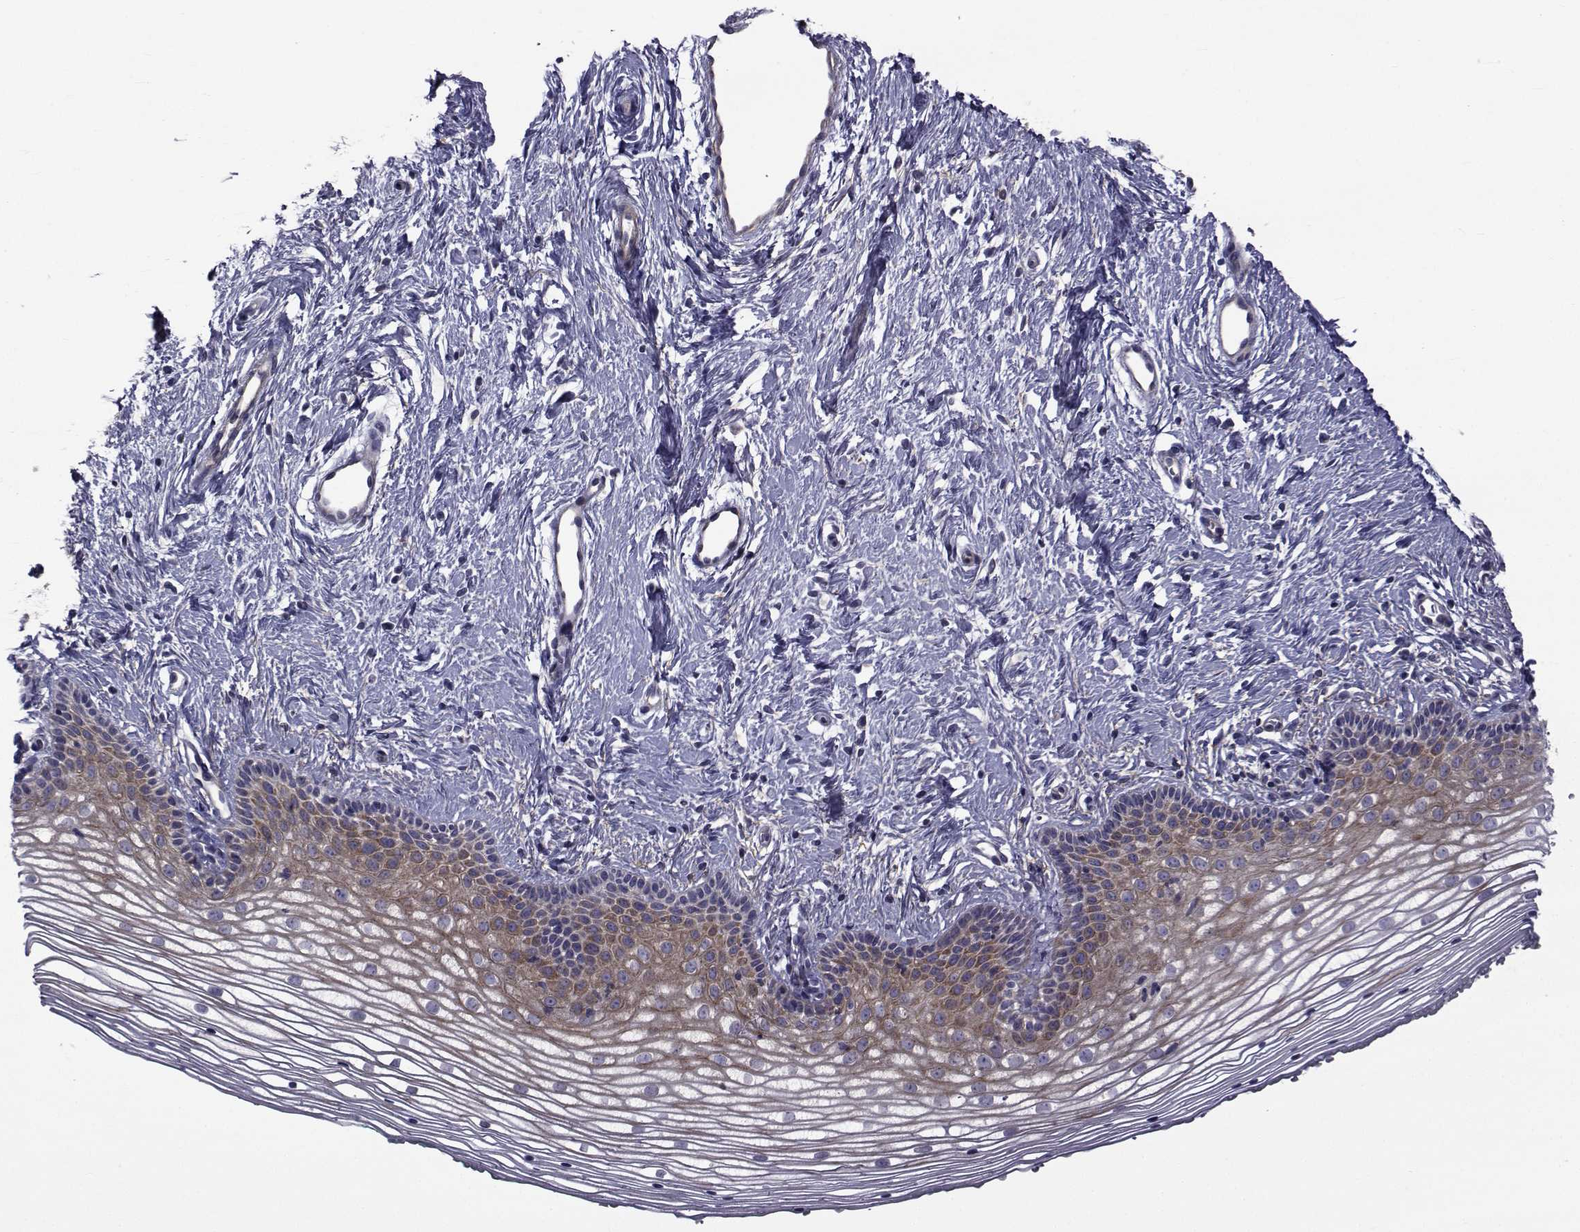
{"staining": {"intensity": "moderate", "quantity": "25%-75%", "location": "cytoplasmic/membranous"}, "tissue": "vagina", "cell_type": "Squamous epithelial cells", "image_type": "normal", "snomed": [{"axis": "morphology", "description": "Normal tissue, NOS"}, {"axis": "topography", "description": "Vagina"}], "caption": "A brown stain highlights moderate cytoplasmic/membranous positivity of a protein in squamous epithelial cells of normal human vagina. (DAB (3,3'-diaminobenzidine) = brown stain, brightfield microscopy at high magnification).", "gene": "CFAP74", "patient": {"sex": "female", "age": 36}}